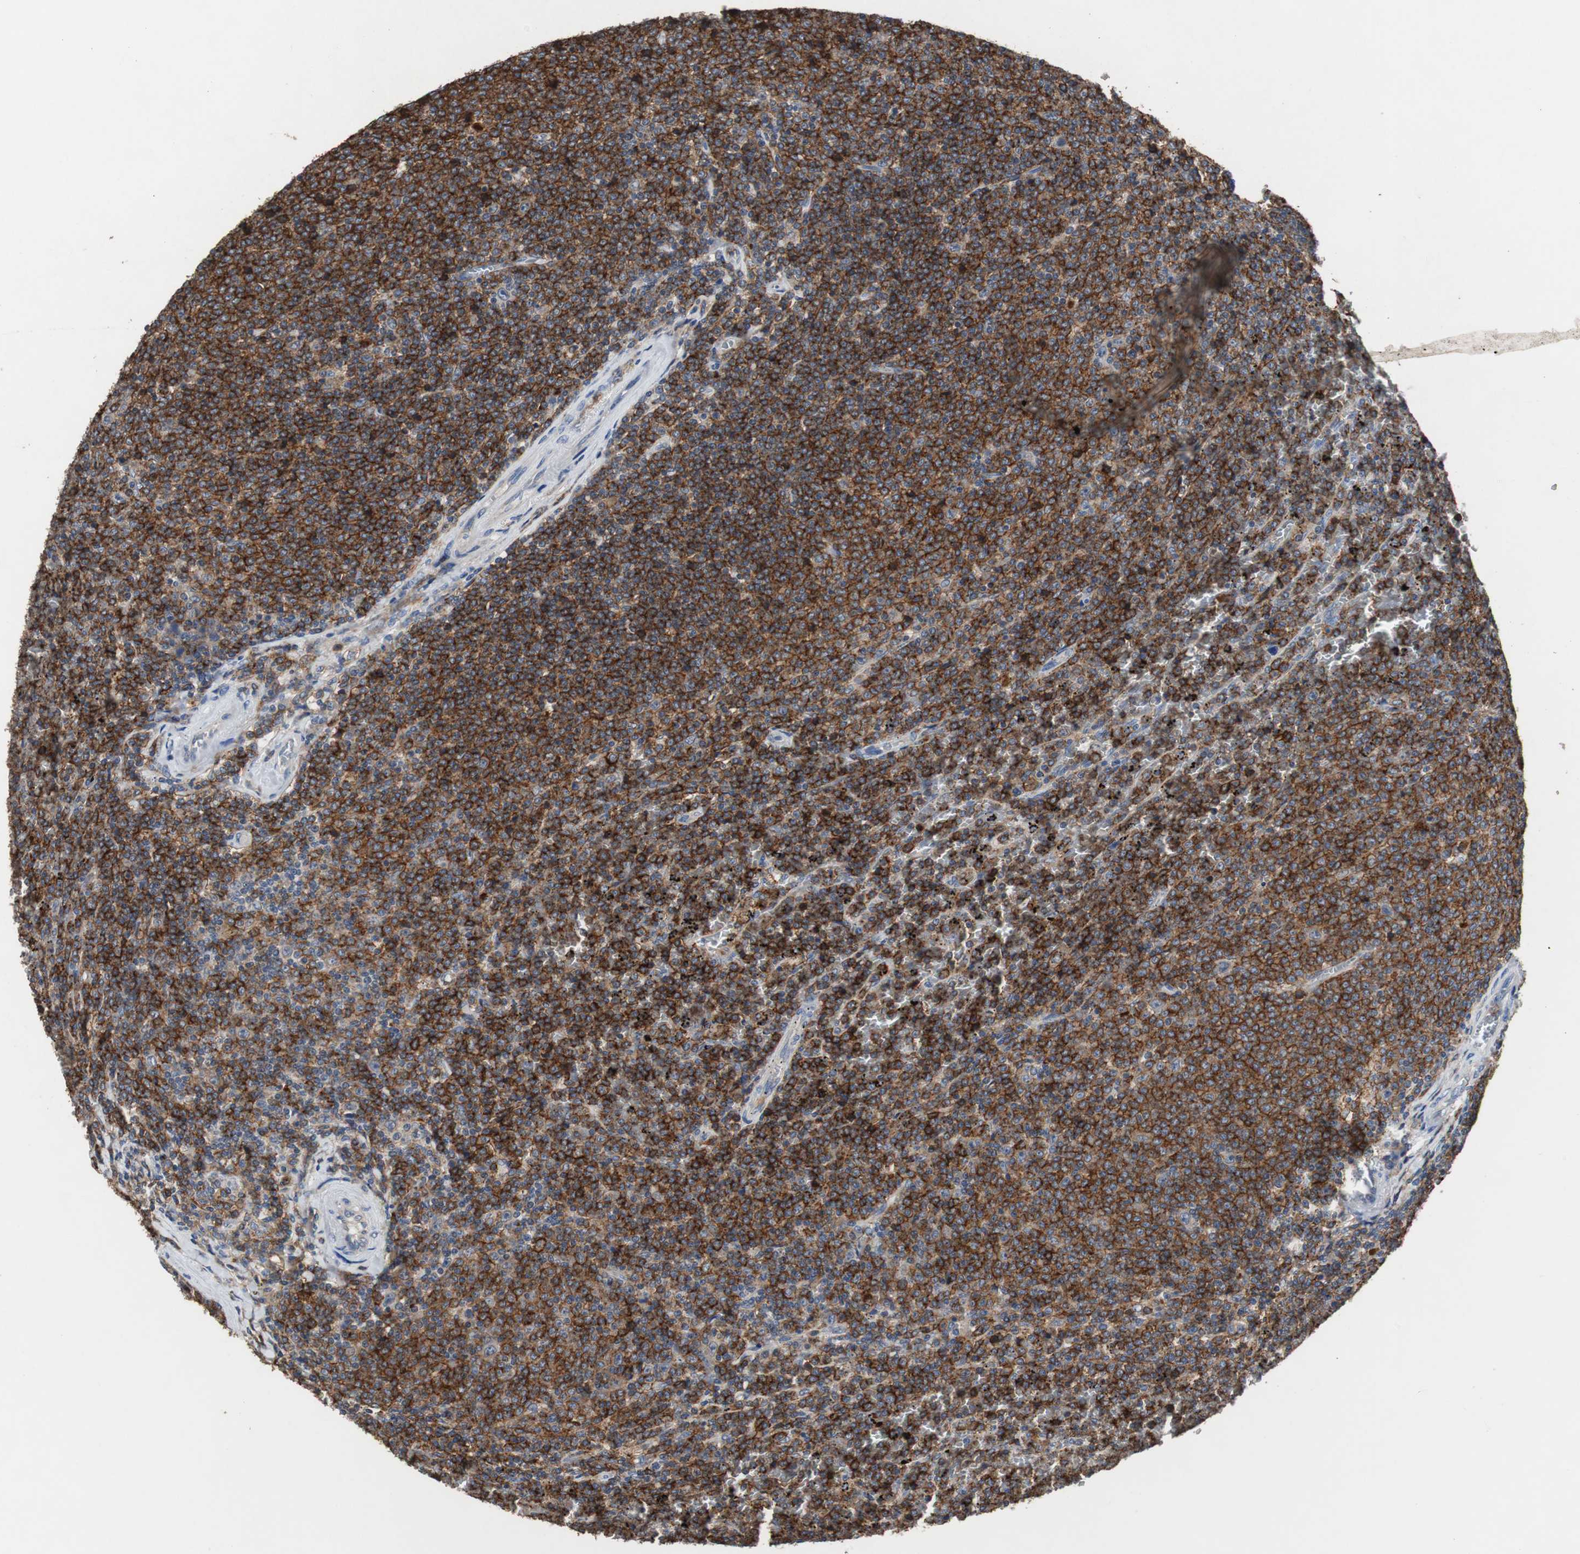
{"staining": {"intensity": "strong", "quantity": ">75%", "location": "cytoplasmic/membranous"}, "tissue": "lymphoma", "cell_type": "Tumor cells", "image_type": "cancer", "snomed": [{"axis": "morphology", "description": "Malignant lymphoma, non-Hodgkin's type, Low grade"}, {"axis": "topography", "description": "Spleen"}], "caption": "IHC (DAB (3,3'-diaminobenzidine)) staining of human low-grade malignant lymphoma, non-Hodgkin's type displays strong cytoplasmic/membranous protein expression in approximately >75% of tumor cells. The staining is performed using DAB brown chromogen to label protein expression. The nuclei are counter-stained blue using hematoxylin.", "gene": "SCIMP", "patient": {"sex": "female", "age": 77}}